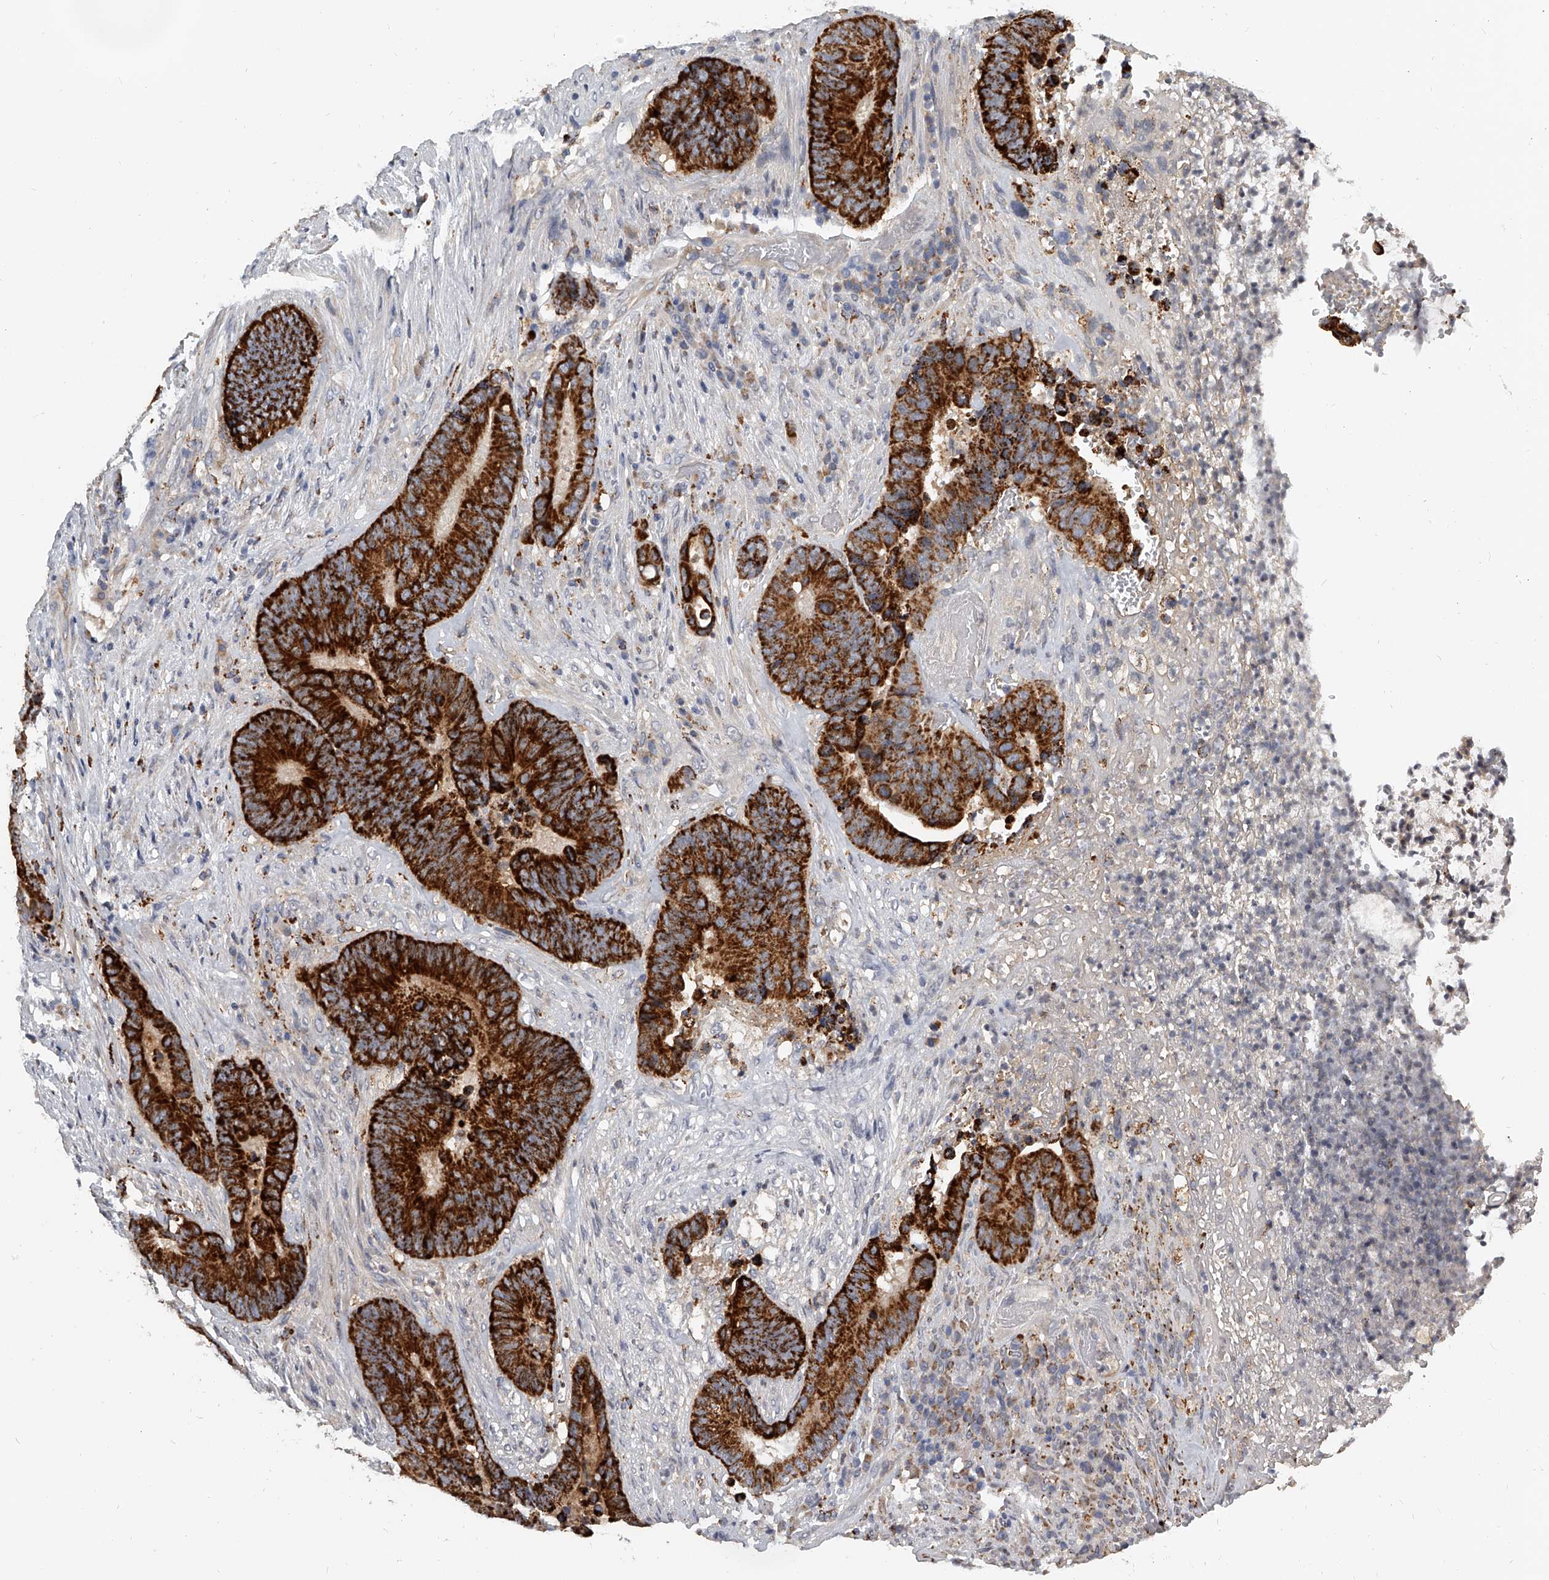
{"staining": {"intensity": "strong", "quantity": ">75%", "location": "cytoplasmic/membranous"}, "tissue": "colorectal cancer", "cell_type": "Tumor cells", "image_type": "cancer", "snomed": [{"axis": "morphology", "description": "Adenocarcinoma, NOS"}, {"axis": "topography", "description": "Rectum"}], "caption": "Immunohistochemistry of human adenocarcinoma (colorectal) displays high levels of strong cytoplasmic/membranous expression in approximately >75% of tumor cells. Nuclei are stained in blue.", "gene": "KLHL7", "patient": {"sex": "female", "age": 89}}